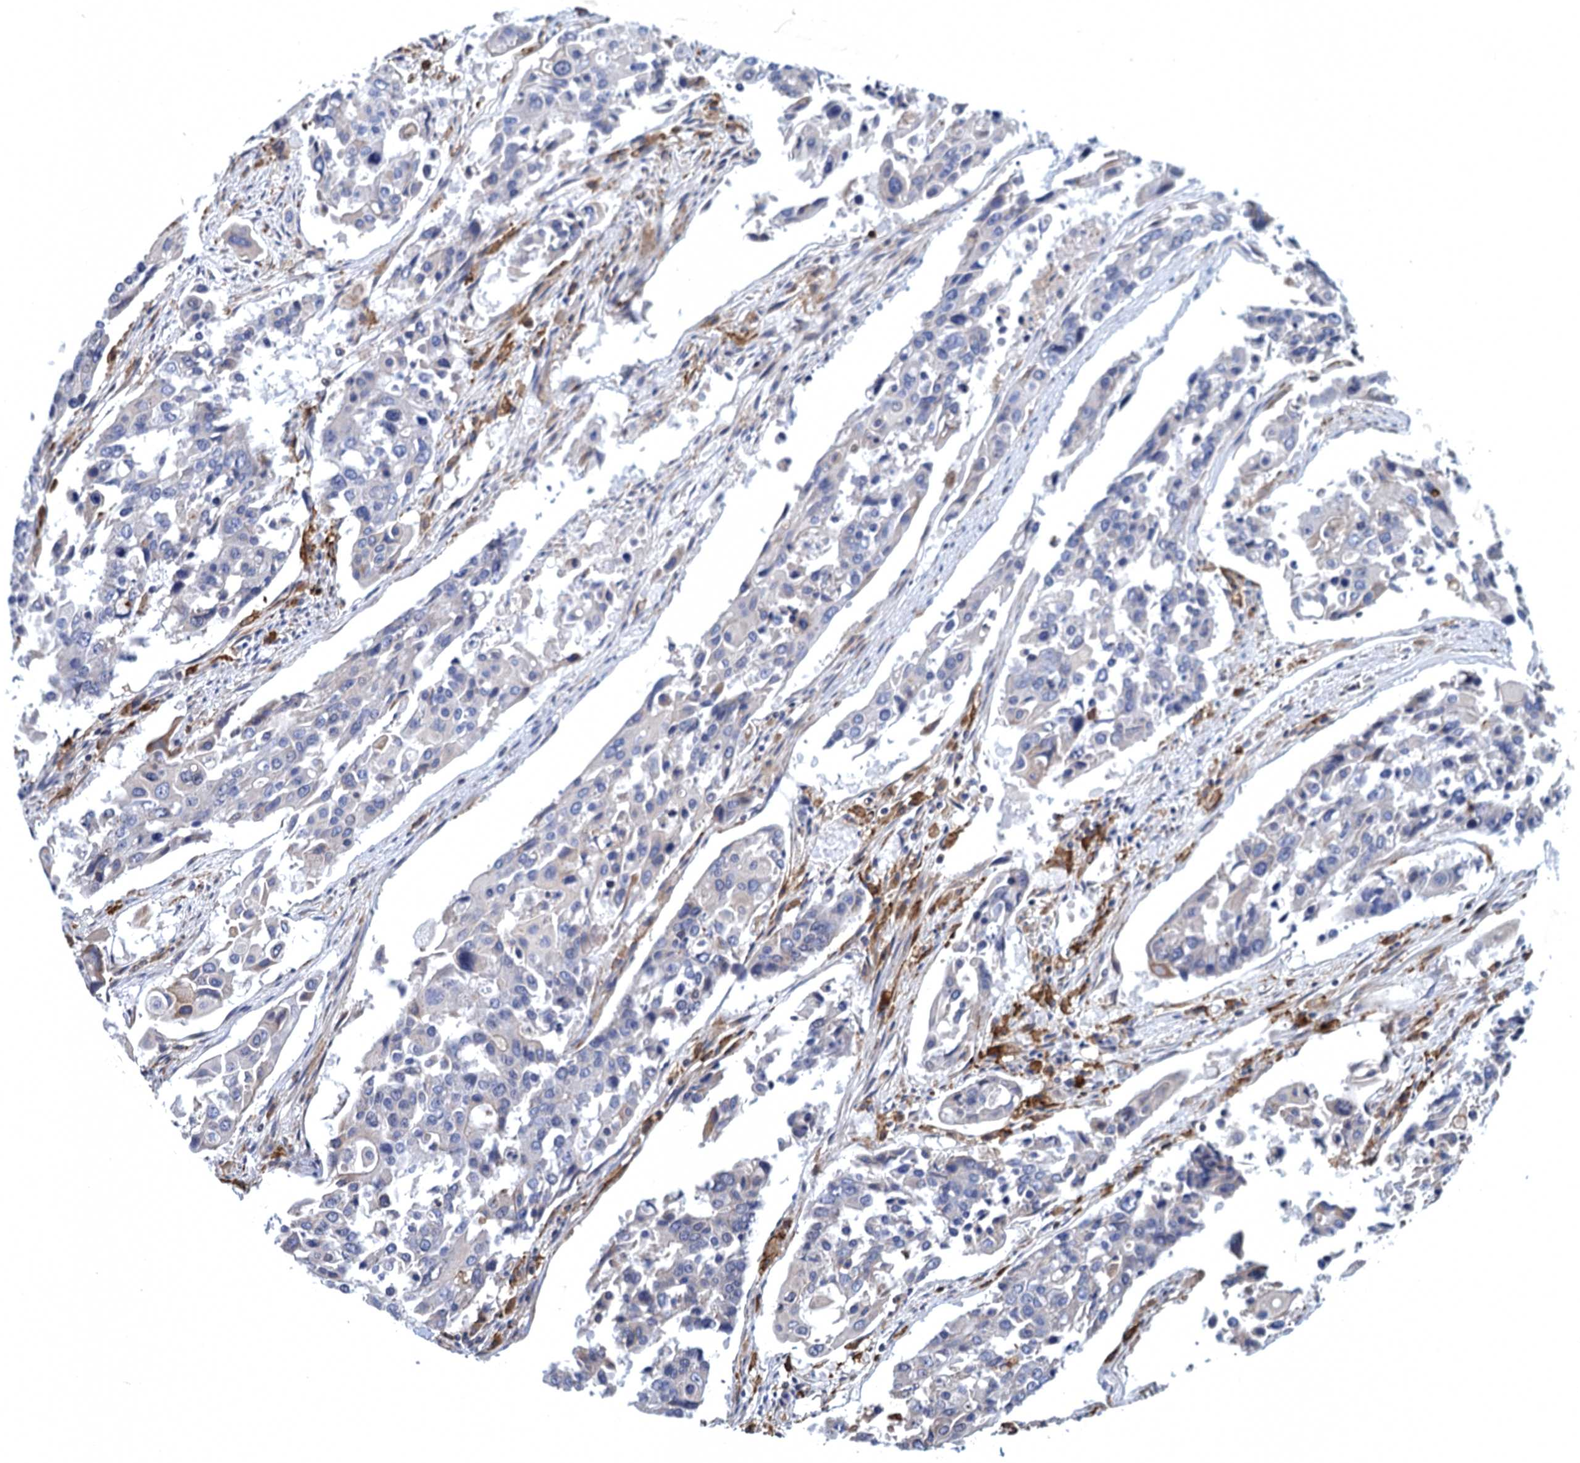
{"staining": {"intensity": "negative", "quantity": "none", "location": "none"}, "tissue": "colorectal cancer", "cell_type": "Tumor cells", "image_type": "cancer", "snomed": [{"axis": "morphology", "description": "Adenocarcinoma, NOS"}, {"axis": "topography", "description": "Colon"}], "caption": "DAB immunohistochemical staining of colorectal adenocarcinoma exhibits no significant staining in tumor cells.", "gene": "DNHD1", "patient": {"sex": "male", "age": 77}}